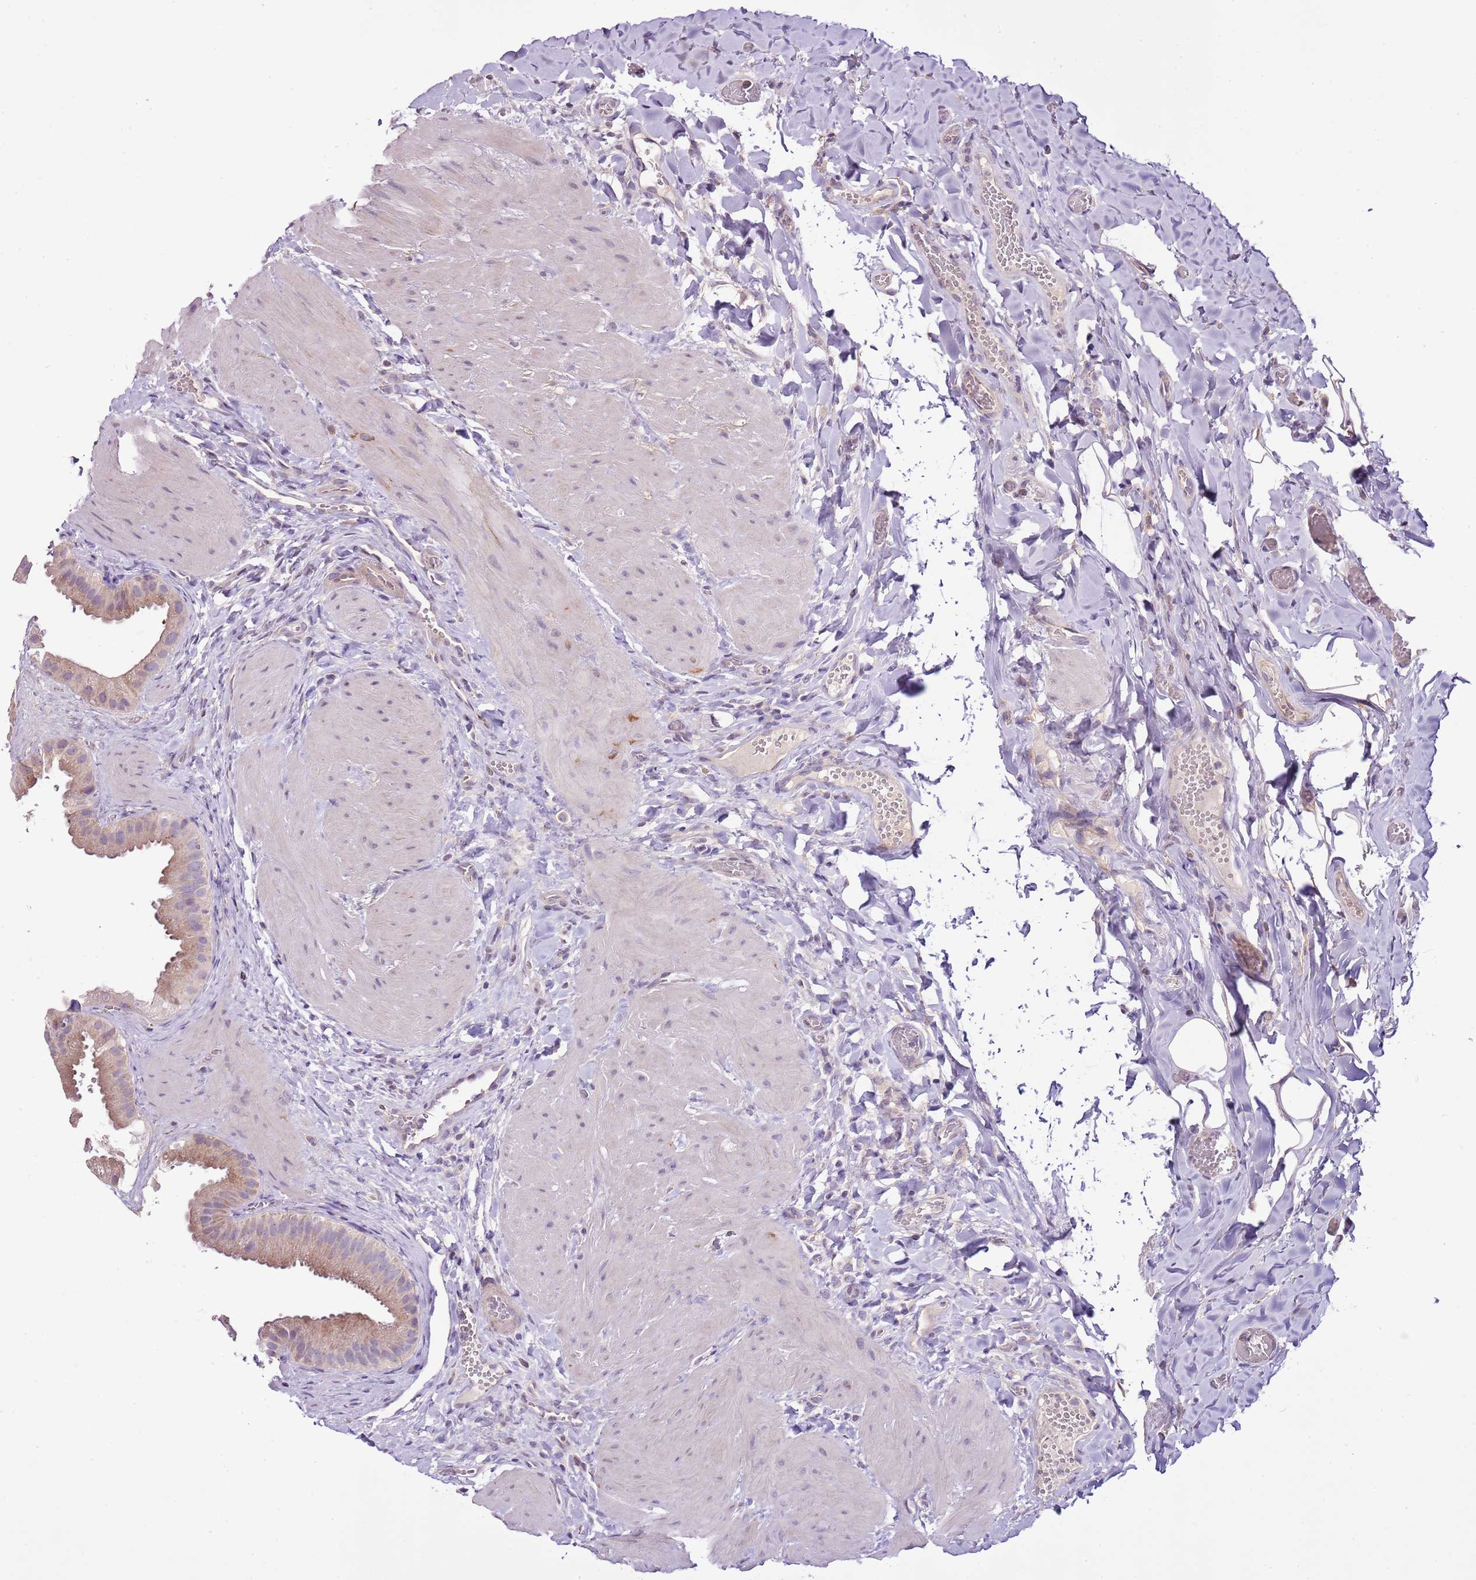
{"staining": {"intensity": "moderate", "quantity": "25%-75%", "location": "cytoplasmic/membranous"}, "tissue": "gallbladder", "cell_type": "Glandular cells", "image_type": "normal", "snomed": [{"axis": "morphology", "description": "Normal tissue, NOS"}, {"axis": "topography", "description": "Gallbladder"}], "caption": "This is an image of immunohistochemistry staining of normal gallbladder, which shows moderate expression in the cytoplasmic/membranous of glandular cells.", "gene": "CMKLR1", "patient": {"sex": "male", "age": 55}}